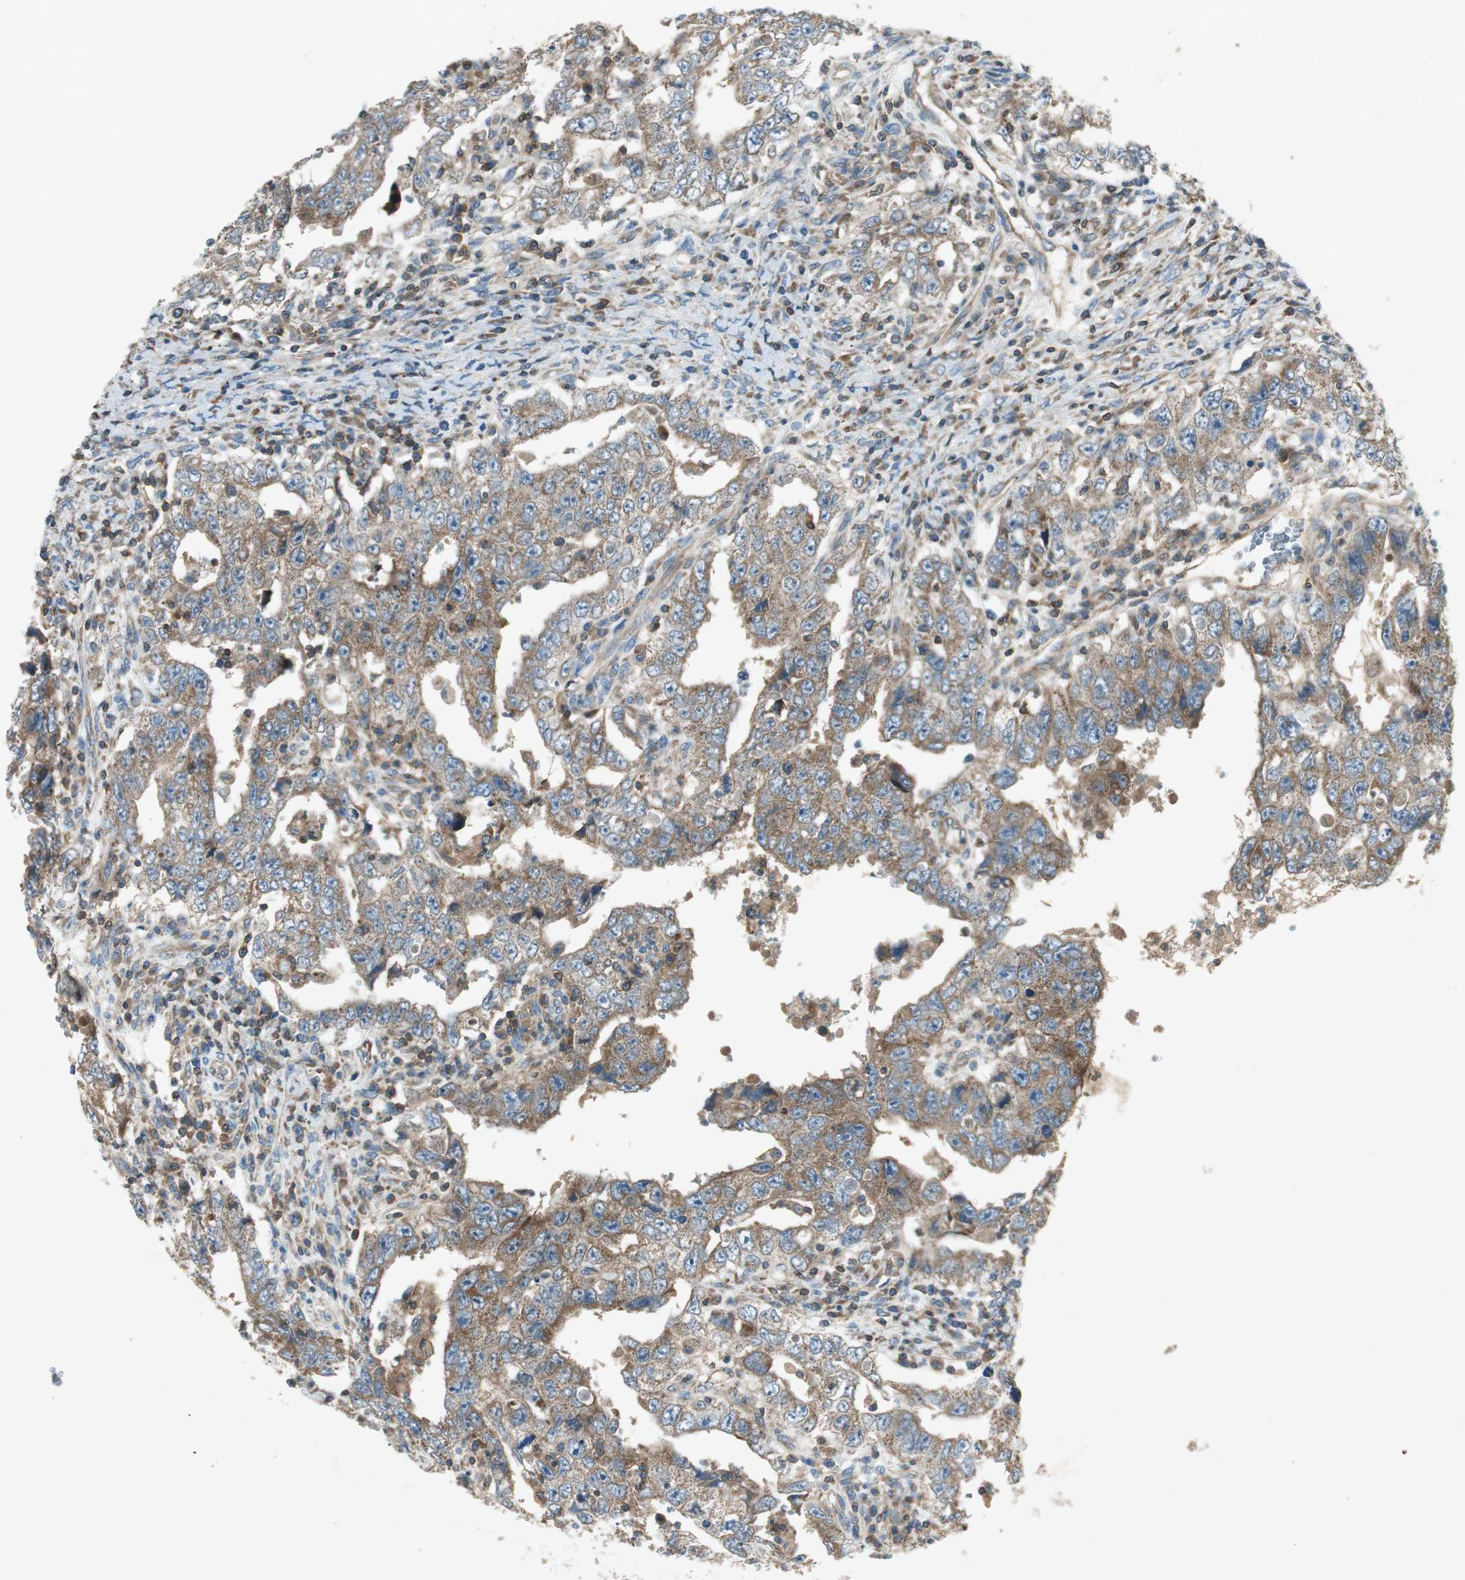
{"staining": {"intensity": "moderate", "quantity": ">75%", "location": "cytoplasmic/membranous"}, "tissue": "testis cancer", "cell_type": "Tumor cells", "image_type": "cancer", "snomed": [{"axis": "morphology", "description": "Carcinoma, Embryonal, NOS"}, {"axis": "topography", "description": "Testis"}], "caption": "Protein analysis of testis embryonal carcinoma tissue demonstrates moderate cytoplasmic/membranous expression in approximately >75% of tumor cells.", "gene": "CHADL", "patient": {"sex": "male", "age": 26}}